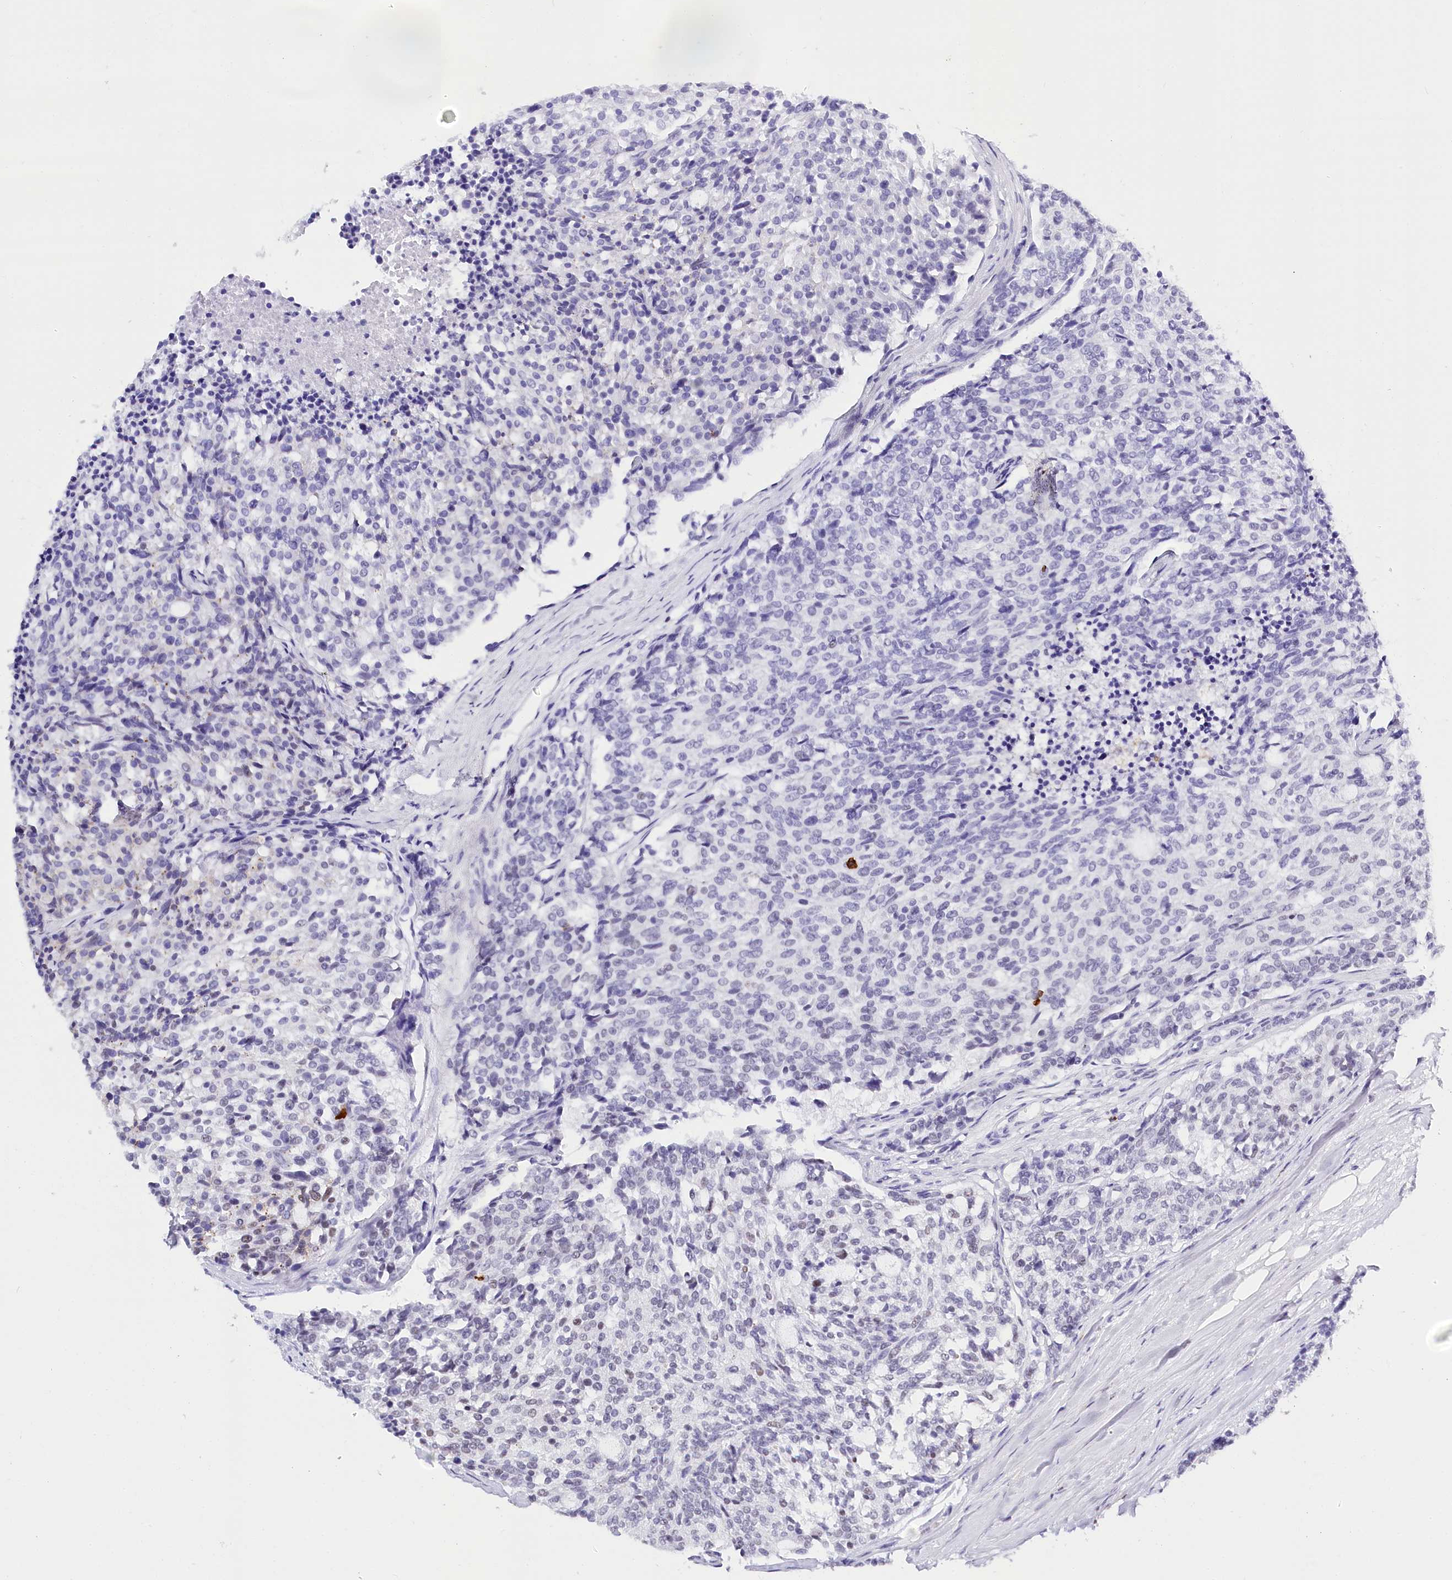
{"staining": {"intensity": "negative", "quantity": "none", "location": "none"}, "tissue": "carcinoid", "cell_type": "Tumor cells", "image_type": "cancer", "snomed": [{"axis": "morphology", "description": "Carcinoid, malignant, NOS"}, {"axis": "topography", "description": "Pancreas"}], "caption": "Protein analysis of carcinoid (malignant) demonstrates no significant staining in tumor cells.", "gene": "BARD1", "patient": {"sex": "female", "age": 54}}